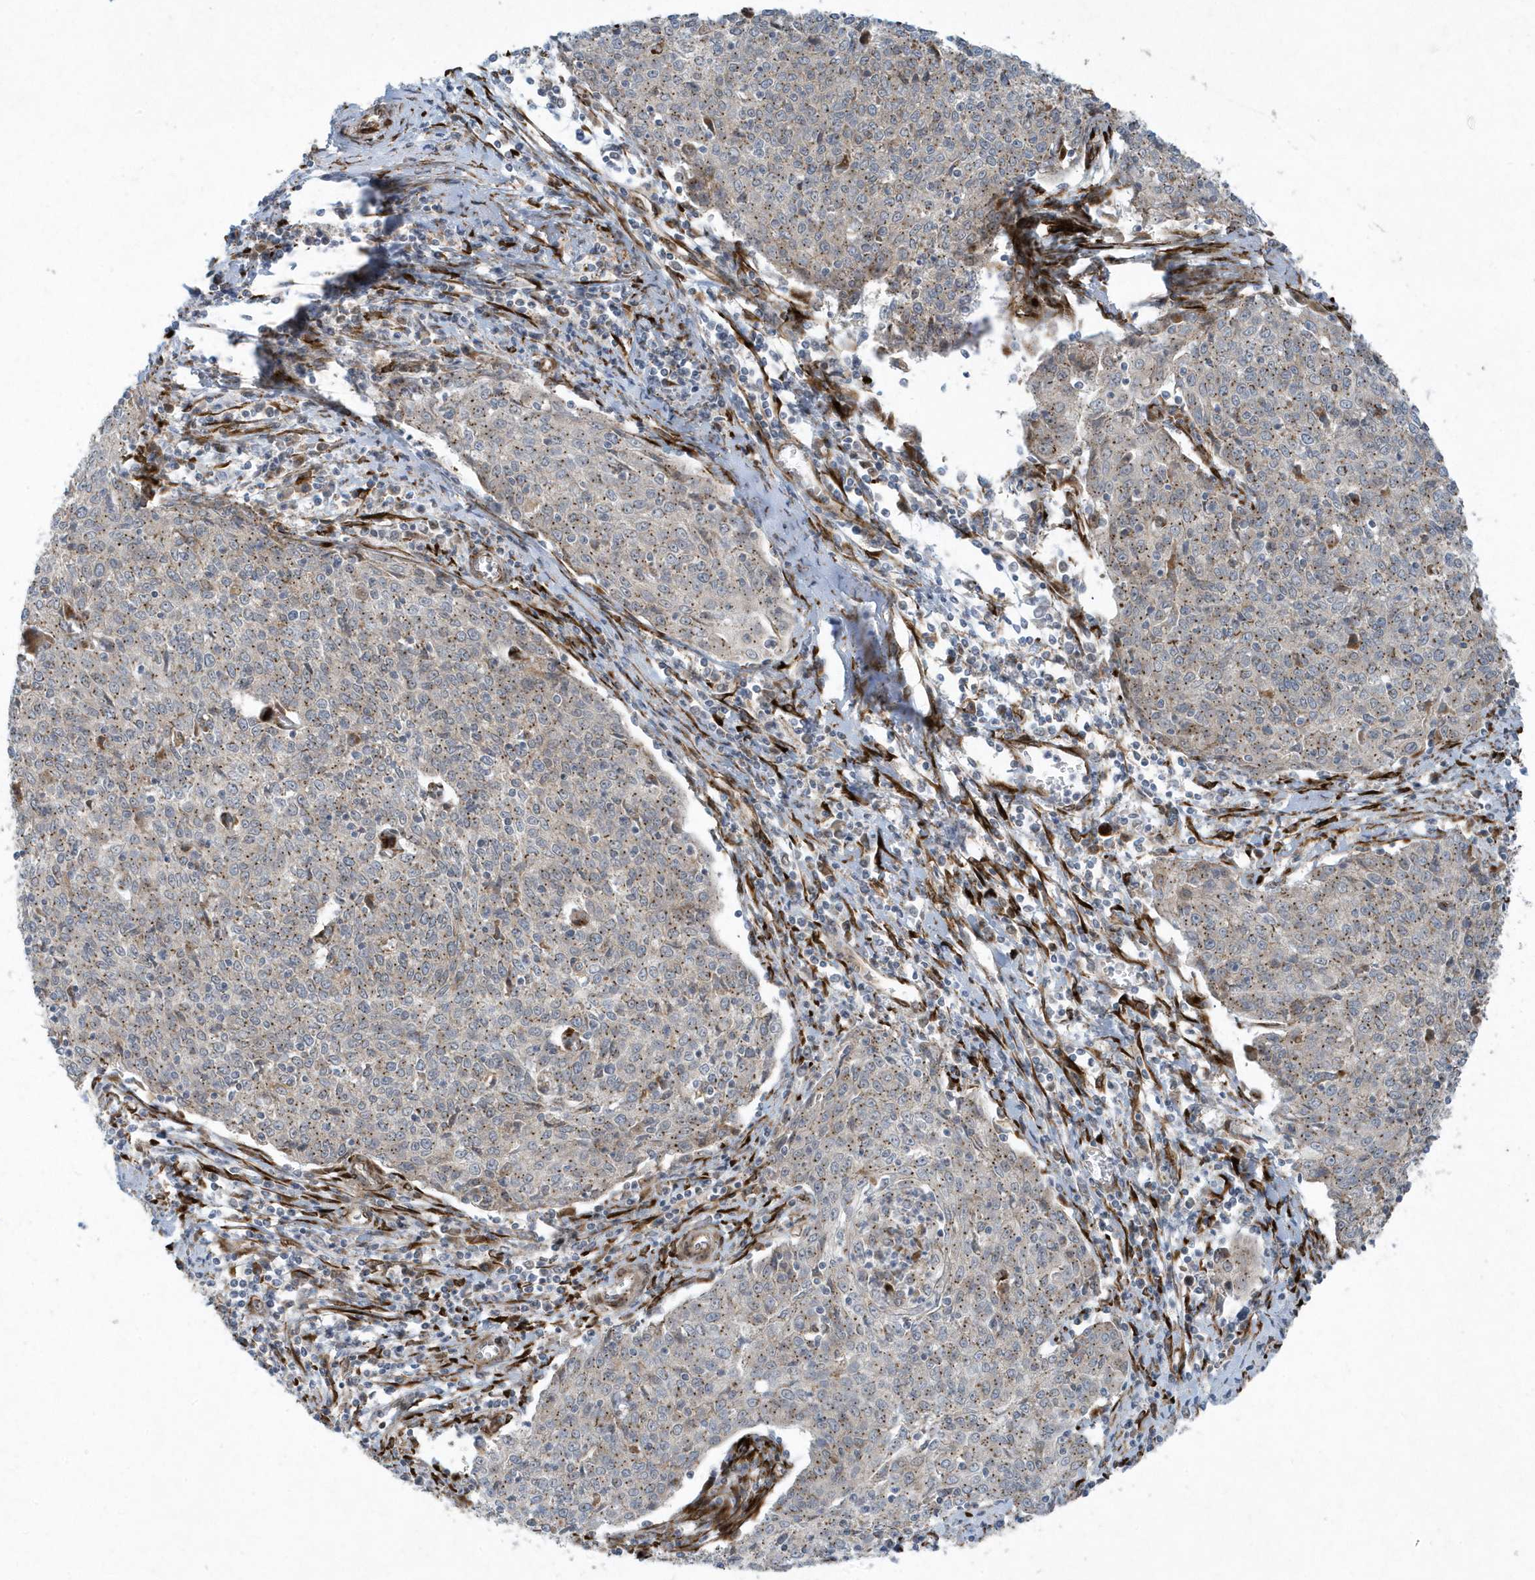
{"staining": {"intensity": "moderate", "quantity": "25%-75%", "location": "cytoplasmic/membranous"}, "tissue": "cervical cancer", "cell_type": "Tumor cells", "image_type": "cancer", "snomed": [{"axis": "morphology", "description": "Squamous cell carcinoma, NOS"}, {"axis": "topography", "description": "Cervix"}], "caption": "Cervical cancer (squamous cell carcinoma) stained for a protein (brown) demonstrates moderate cytoplasmic/membranous positive staining in approximately 25%-75% of tumor cells.", "gene": "FAM98A", "patient": {"sex": "female", "age": 48}}